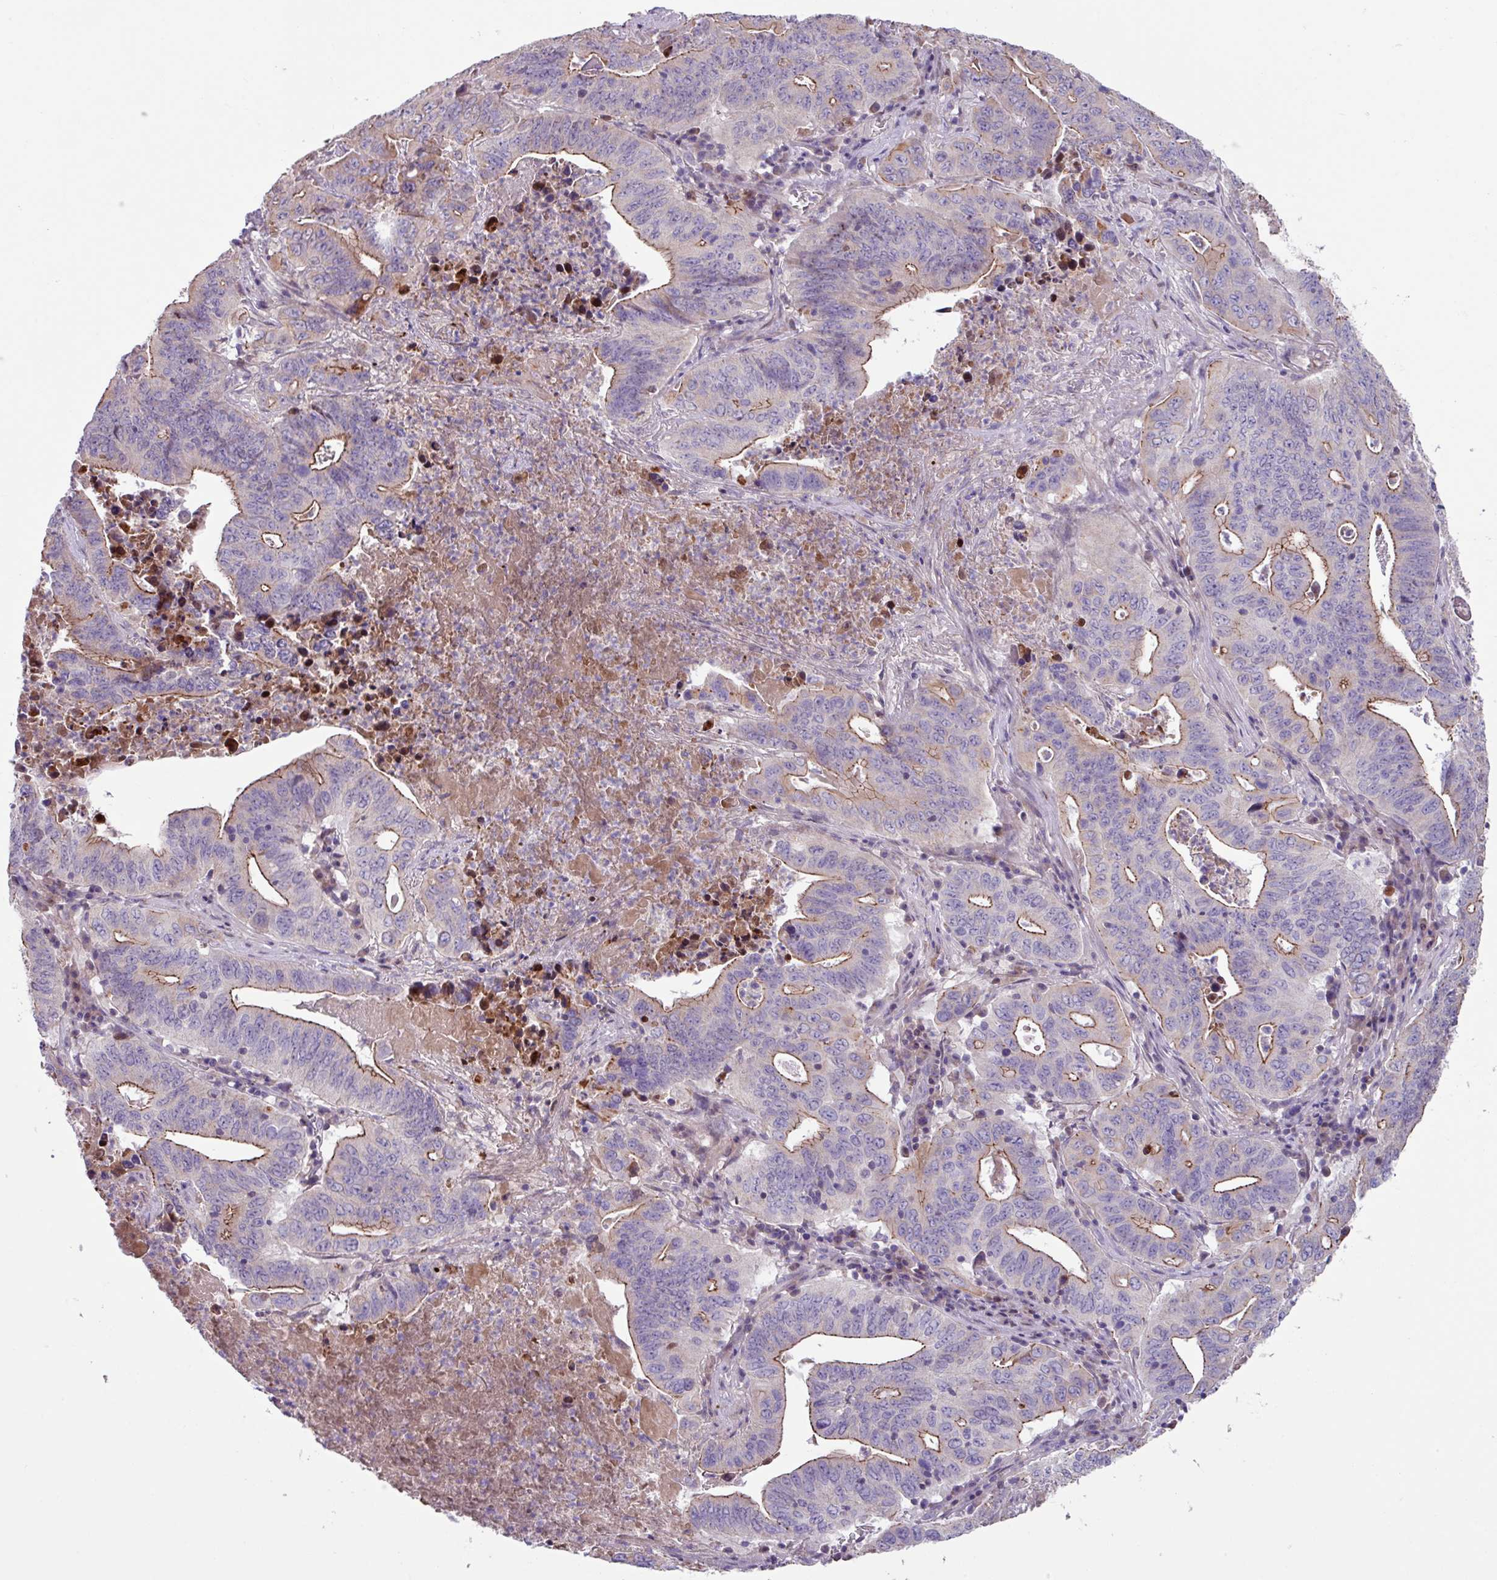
{"staining": {"intensity": "moderate", "quantity": "<25%", "location": "cytoplasmic/membranous"}, "tissue": "lung cancer", "cell_type": "Tumor cells", "image_type": "cancer", "snomed": [{"axis": "morphology", "description": "Adenocarcinoma, NOS"}, {"axis": "topography", "description": "Lung"}], "caption": "Tumor cells demonstrate low levels of moderate cytoplasmic/membranous positivity in about <25% of cells in human lung adenocarcinoma.", "gene": "IQCJ", "patient": {"sex": "female", "age": 60}}